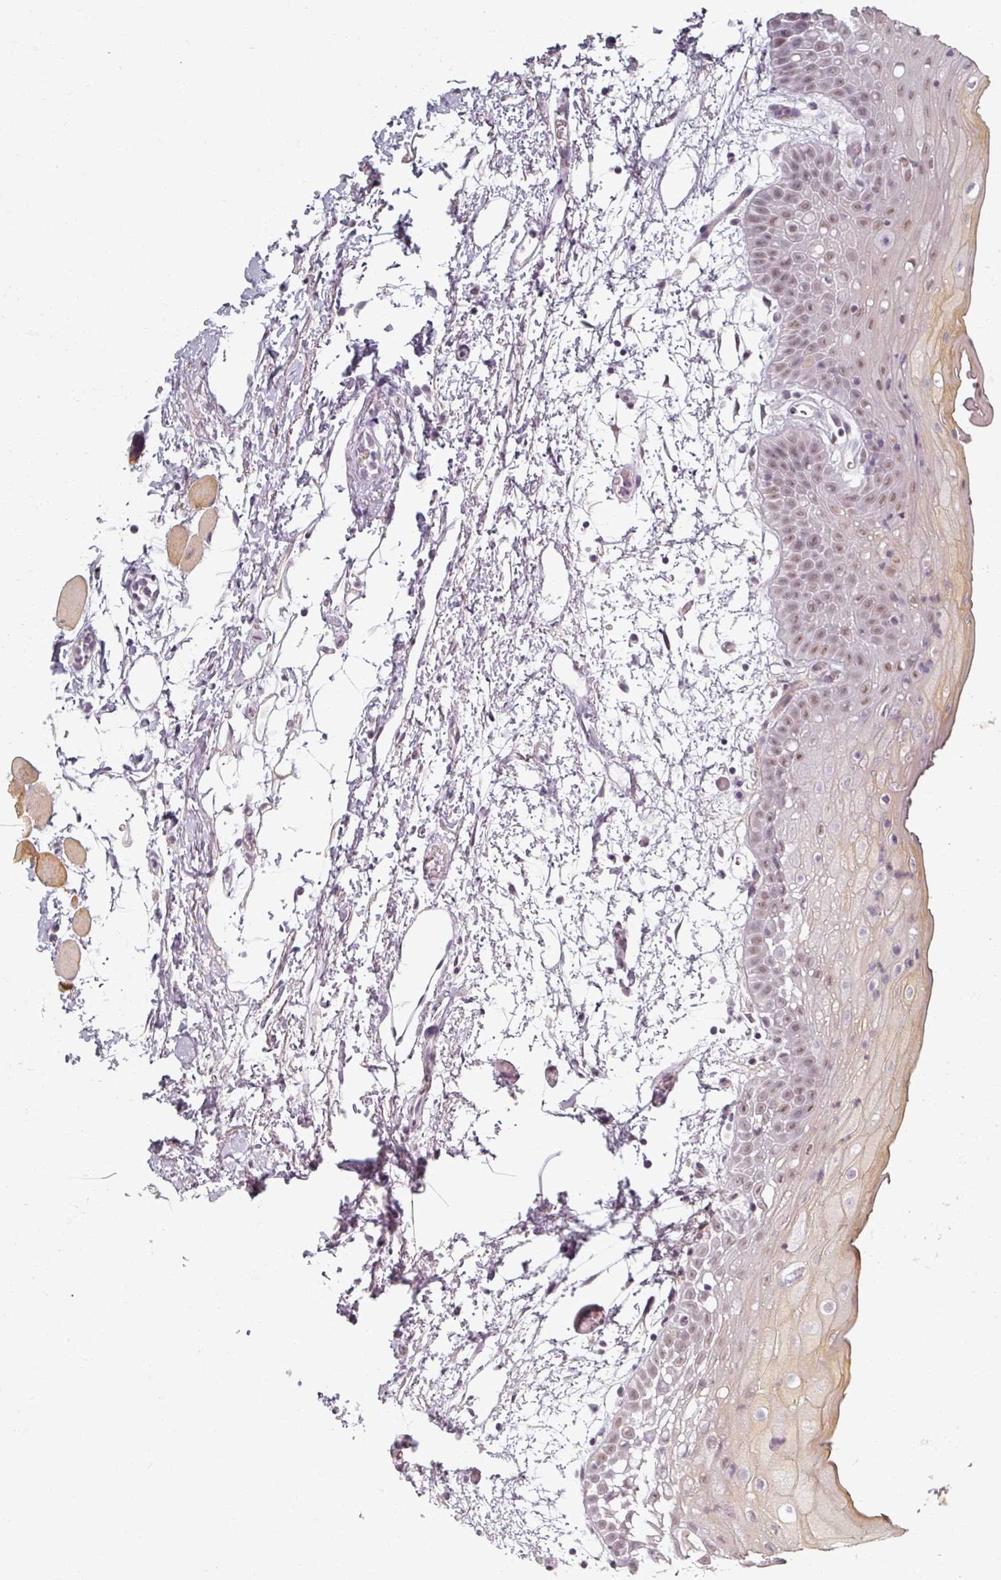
{"staining": {"intensity": "moderate", "quantity": "25%-75%", "location": "nuclear"}, "tissue": "oral mucosa", "cell_type": "Squamous epithelial cells", "image_type": "normal", "snomed": [{"axis": "morphology", "description": "Normal tissue, NOS"}, {"axis": "topography", "description": "Oral tissue"}, {"axis": "topography", "description": "Tounge, NOS"}], "caption": "DAB immunohistochemical staining of benign human oral mucosa exhibits moderate nuclear protein positivity in about 25%-75% of squamous epithelial cells. The staining was performed using DAB to visualize the protein expression in brown, while the nuclei were stained in blue with hematoxylin (Magnification: 20x).", "gene": "RIPOR3", "patient": {"sex": "female", "age": 59}}